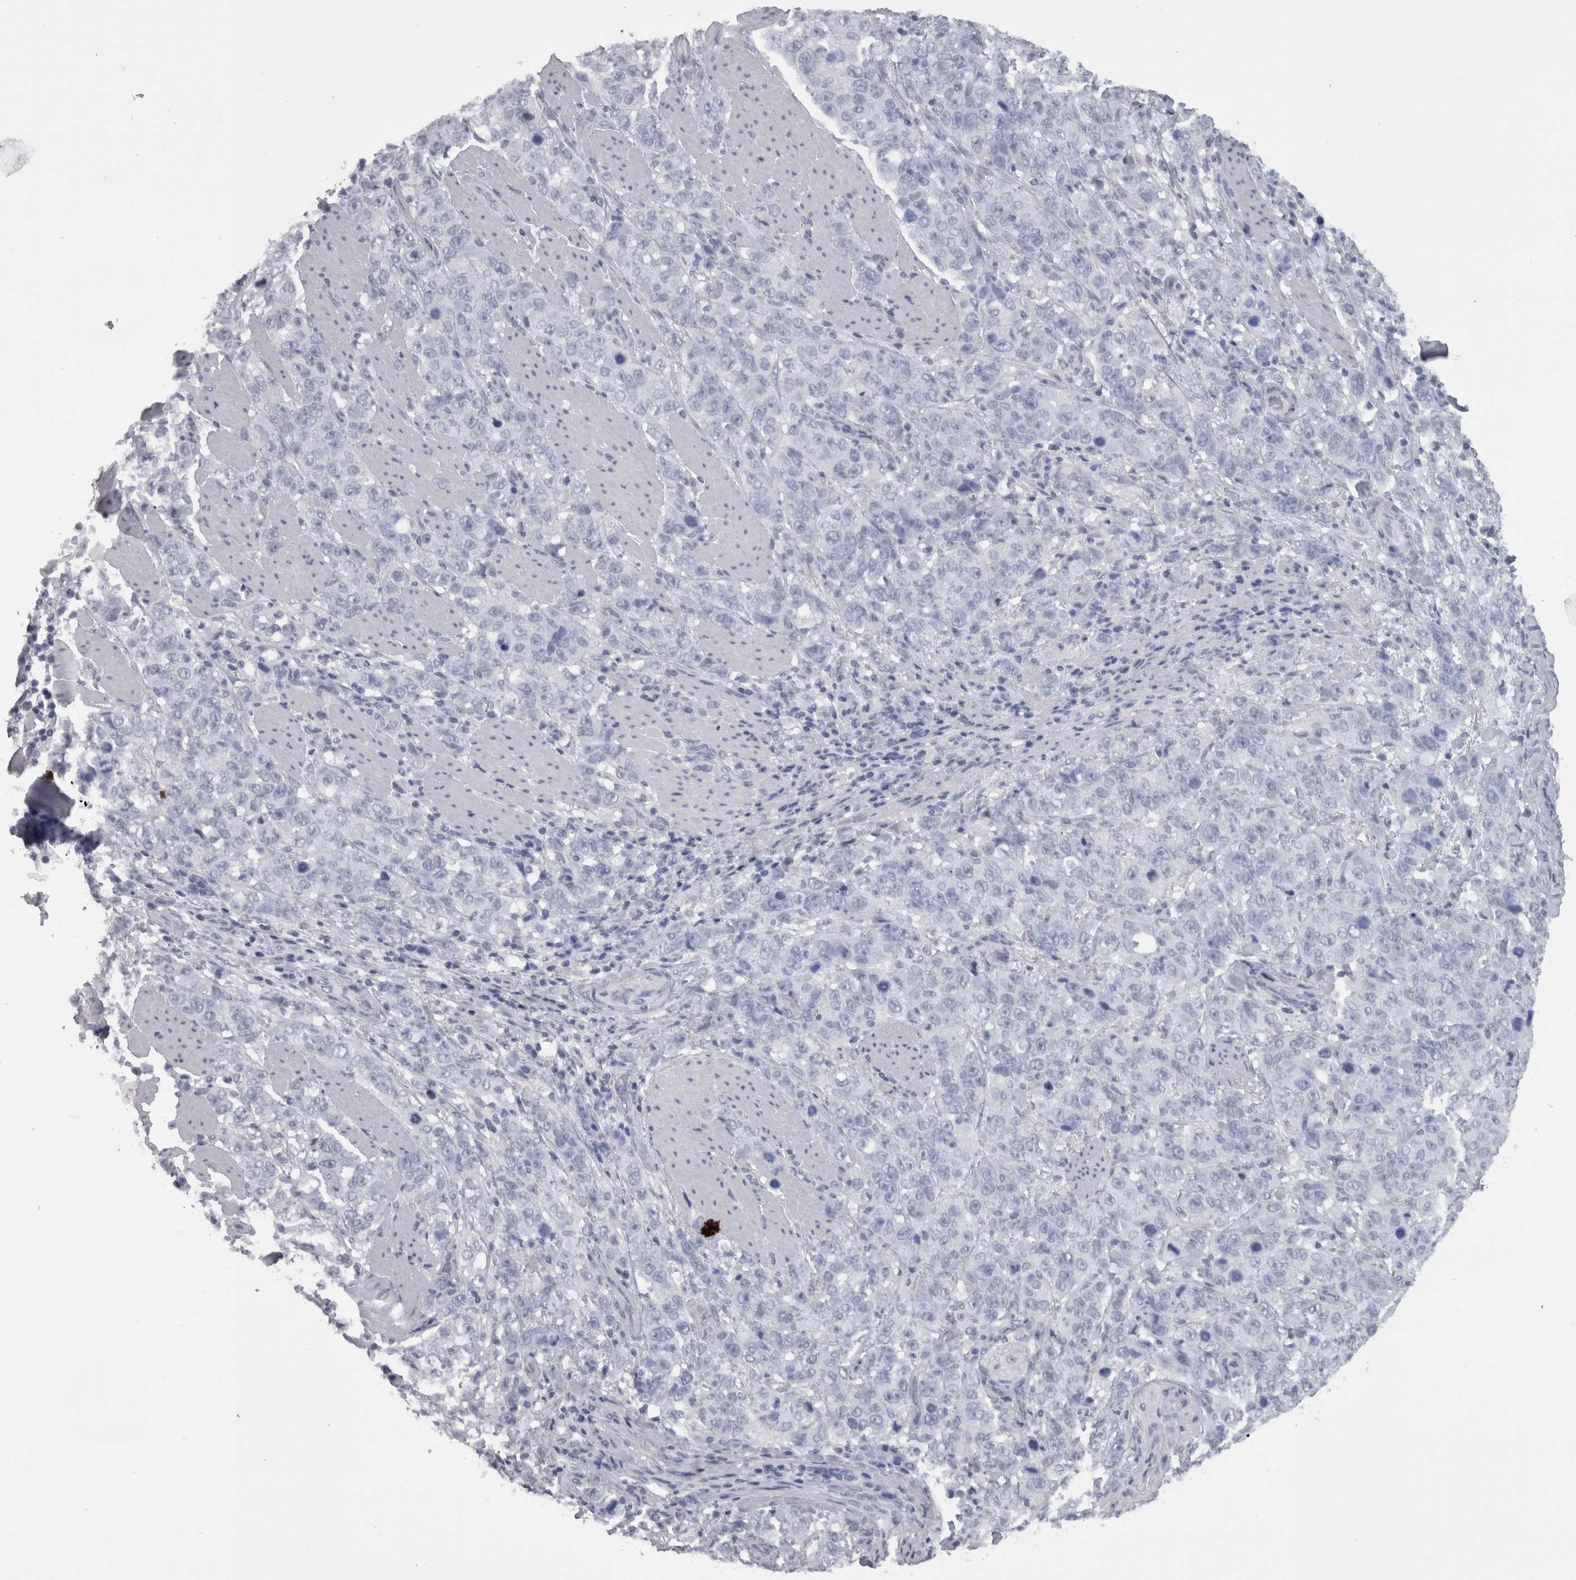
{"staining": {"intensity": "negative", "quantity": "none", "location": "none"}, "tissue": "stomach cancer", "cell_type": "Tumor cells", "image_type": "cancer", "snomed": [{"axis": "morphology", "description": "Adenocarcinoma, NOS"}, {"axis": "topography", "description": "Stomach"}], "caption": "This is an immunohistochemistry (IHC) histopathology image of adenocarcinoma (stomach). There is no expression in tumor cells.", "gene": "CAMK2D", "patient": {"sex": "male", "age": 48}}